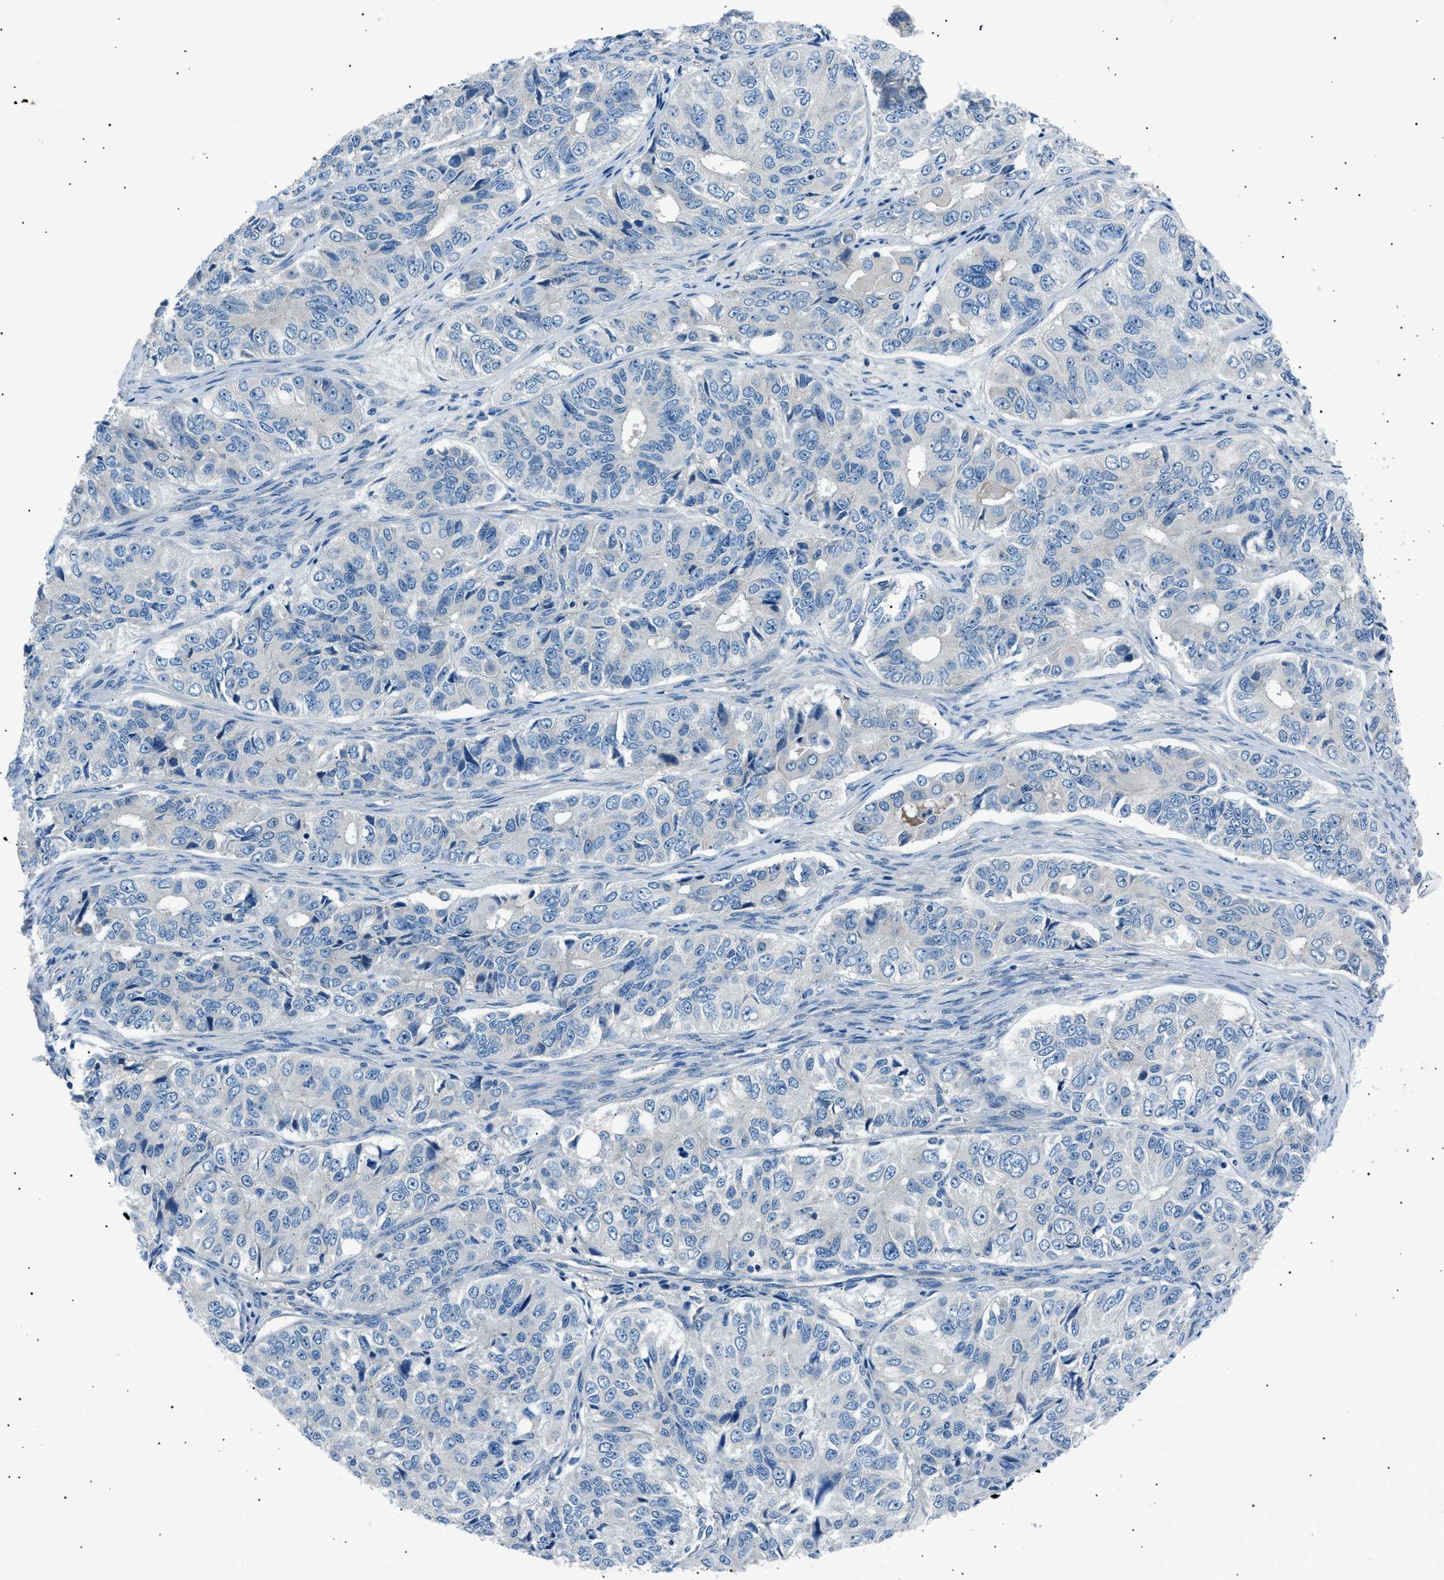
{"staining": {"intensity": "negative", "quantity": "none", "location": "none"}, "tissue": "ovarian cancer", "cell_type": "Tumor cells", "image_type": "cancer", "snomed": [{"axis": "morphology", "description": "Carcinoma, endometroid"}, {"axis": "topography", "description": "Ovary"}], "caption": "This is an IHC micrograph of ovarian cancer (endometroid carcinoma). There is no expression in tumor cells.", "gene": "LRRC37B", "patient": {"sex": "female", "age": 51}}